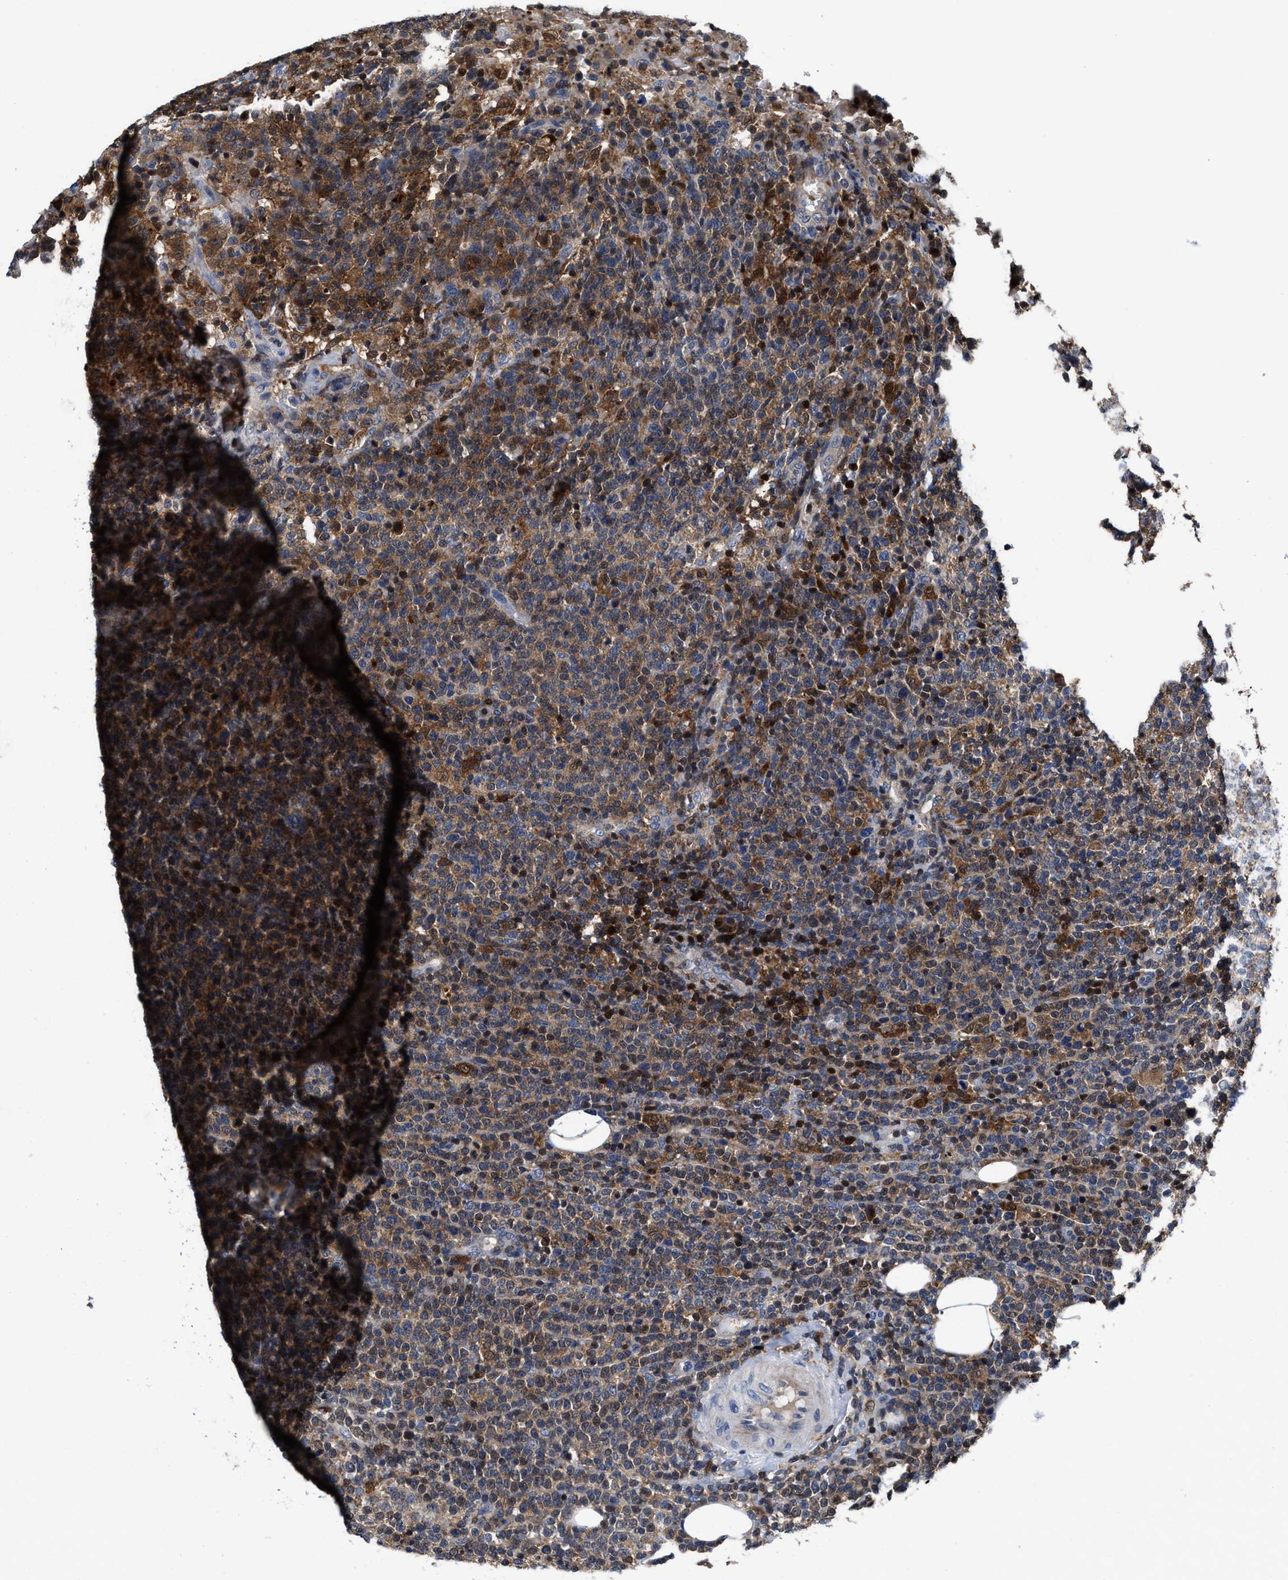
{"staining": {"intensity": "moderate", "quantity": ">75%", "location": "cytoplasmic/membranous"}, "tissue": "lymphoma", "cell_type": "Tumor cells", "image_type": "cancer", "snomed": [{"axis": "morphology", "description": "Malignant lymphoma, non-Hodgkin's type, High grade"}, {"axis": "topography", "description": "Lymph node"}], "caption": "This is a histology image of IHC staining of malignant lymphoma, non-Hodgkin's type (high-grade), which shows moderate positivity in the cytoplasmic/membranous of tumor cells.", "gene": "RGS10", "patient": {"sex": "male", "age": 61}}